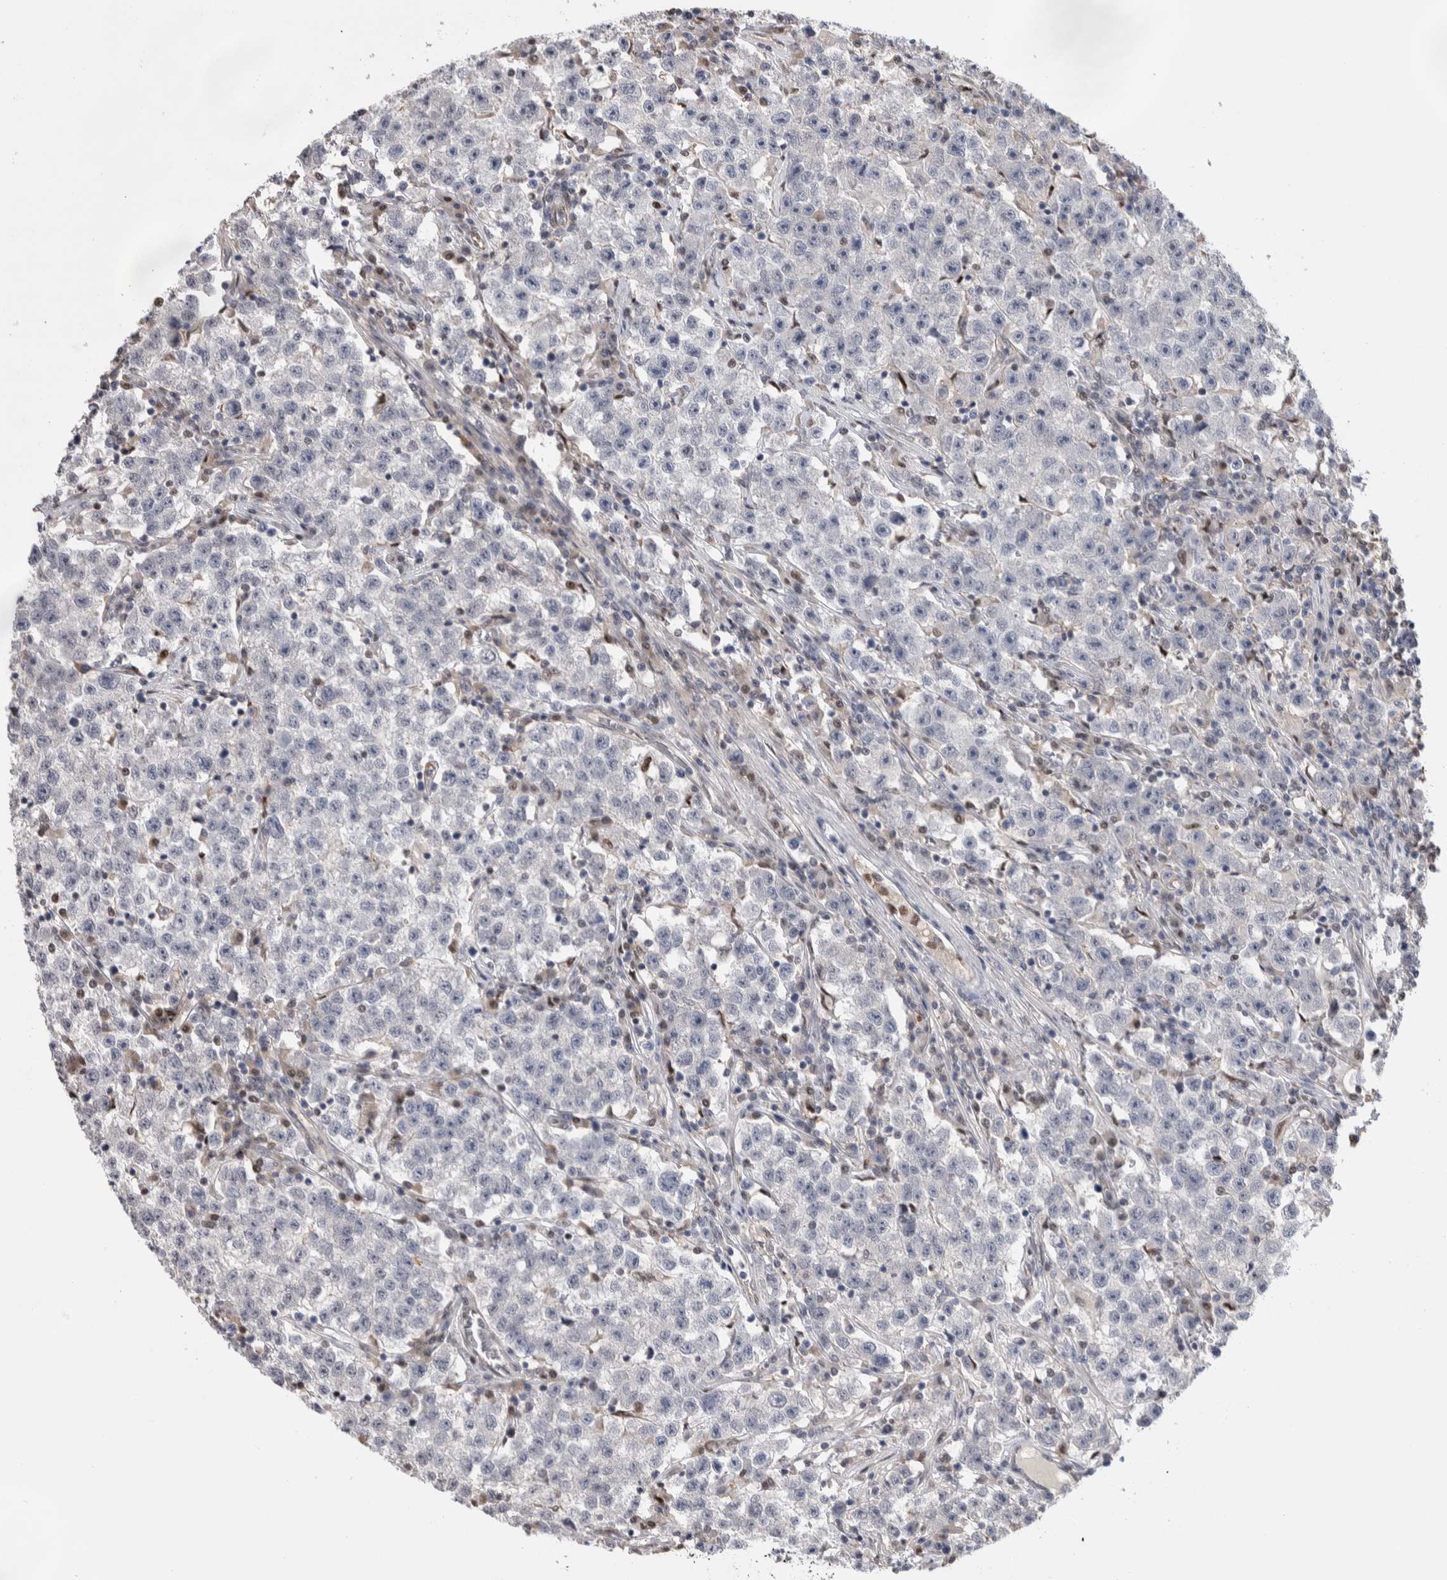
{"staining": {"intensity": "negative", "quantity": "none", "location": "none"}, "tissue": "testis cancer", "cell_type": "Tumor cells", "image_type": "cancer", "snomed": [{"axis": "morphology", "description": "Seminoma, NOS"}, {"axis": "topography", "description": "Testis"}], "caption": "An immunohistochemistry histopathology image of testis seminoma is shown. There is no staining in tumor cells of testis seminoma.", "gene": "ZBTB49", "patient": {"sex": "male", "age": 22}}